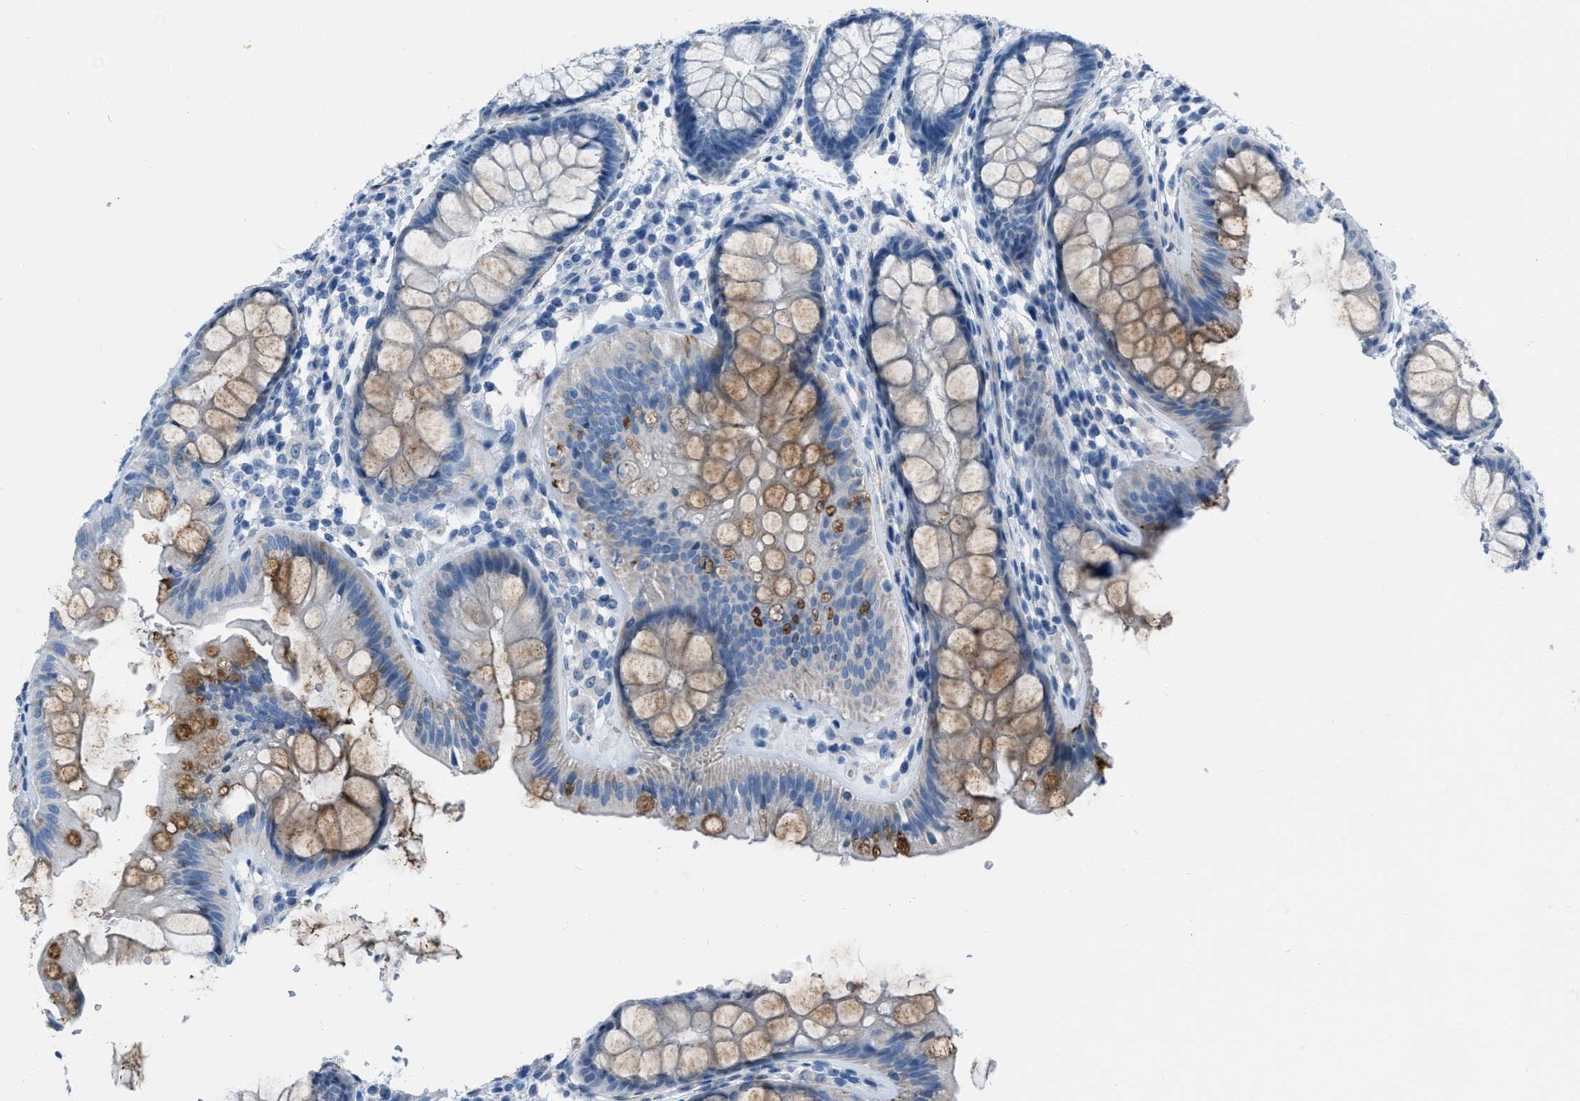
{"staining": {"intensity": "negative", "quantity": "none", "location": "none"}, "tissue": "colon", "cell_type": "Endothelial cells", "image_type": "normal", "snomed": [{"axis": "morphology", "description": "Normal tissue, NOS"}, {"axis": "topography", "description": "Colon"}], "caption": "IHC of benign colon reveals no expression in endothelial cells.", "gene": "SPATC1L", "patient": {"sex": "female", "age": 56}}